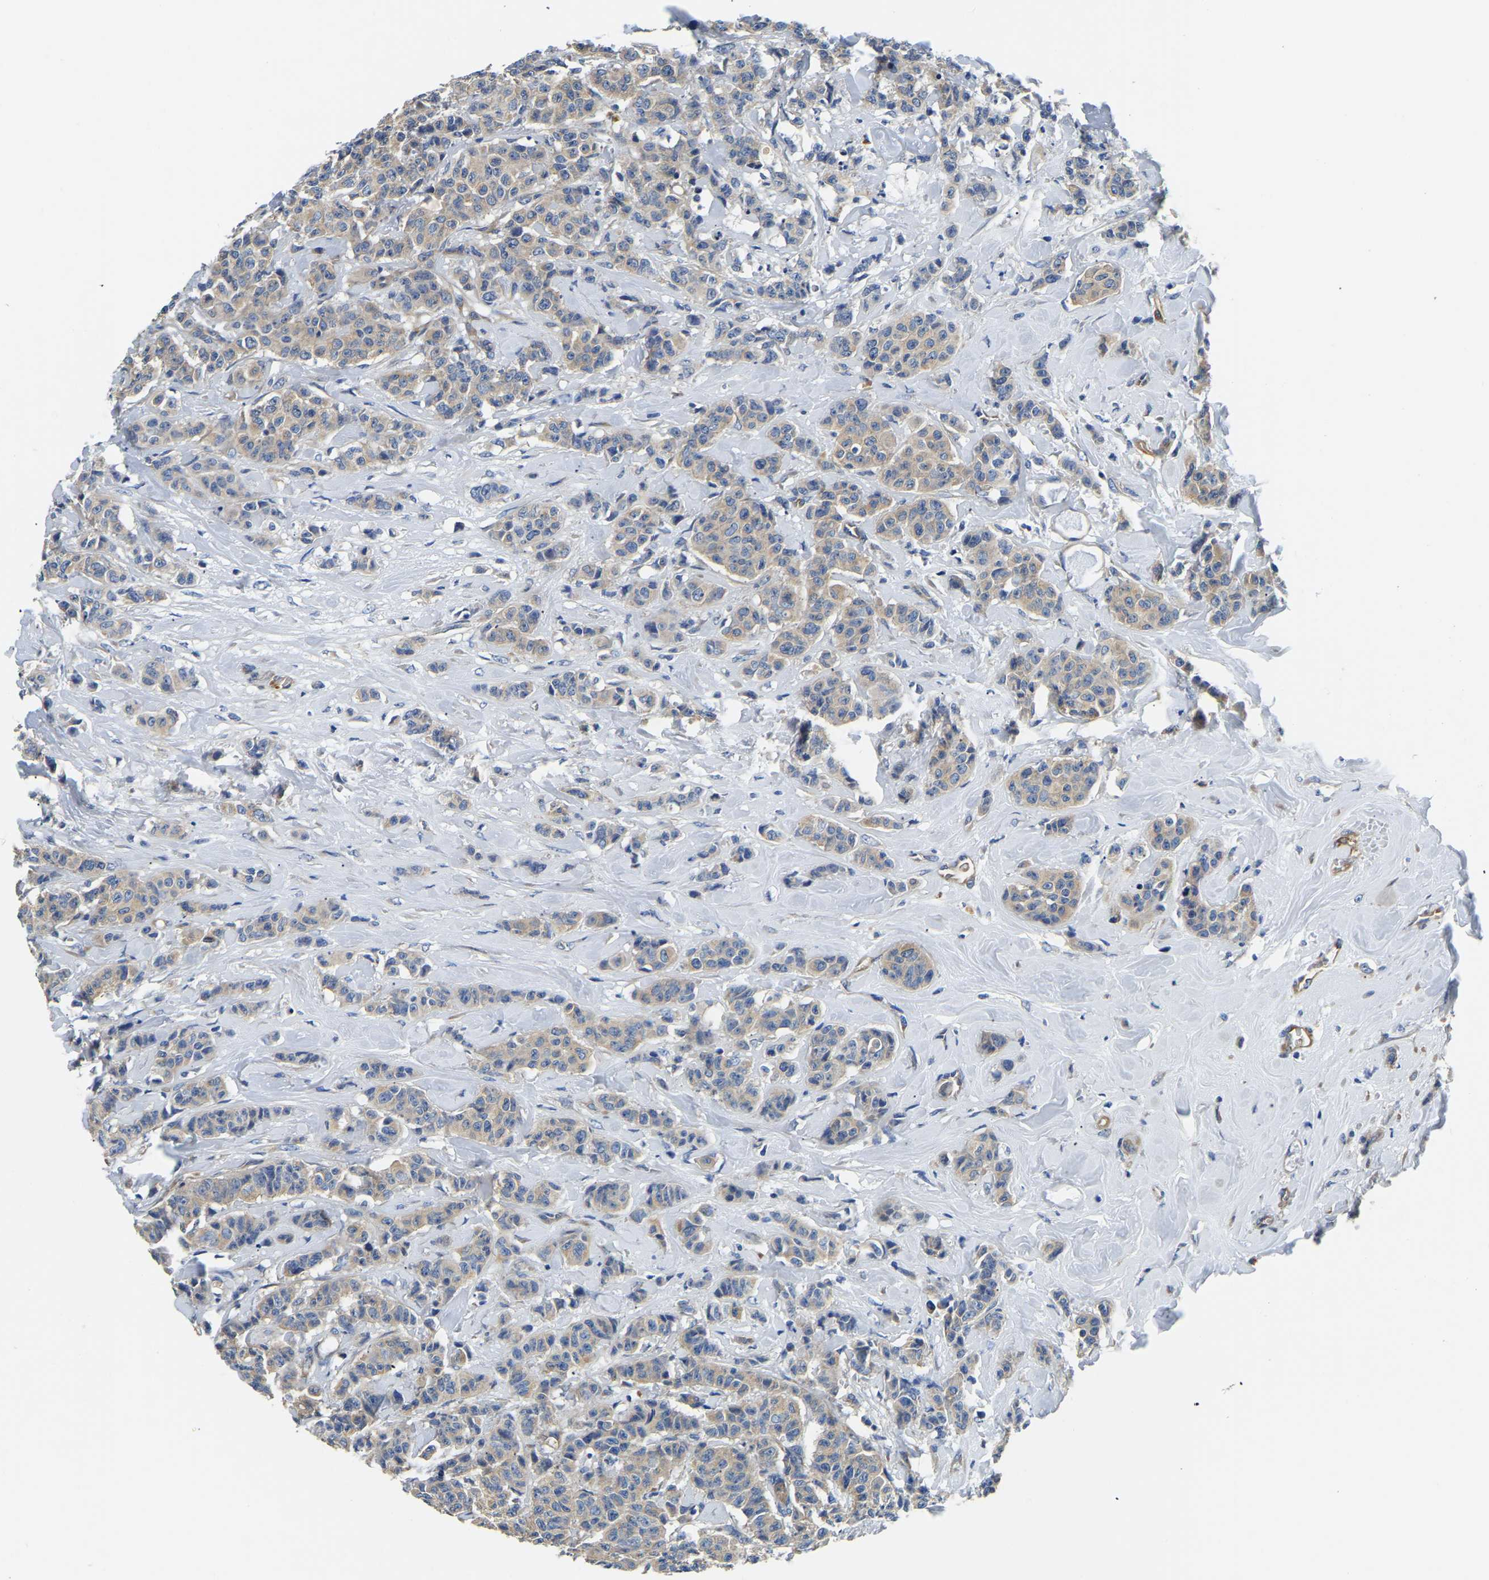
{"staining": {"intensity": "weak", "quantity": ">75%", "location": "cytoplasmic/membranous"}, "tissue": "breast cancer", "cell_type": "Tumor cells", "image_type": "cancer", "snomed": [{"axis": "morphology", "description": "Normal tissue, NOS"}, {"axis": "morphology", "description": "Duct carcinoma"}, {"axis": "topography", "description": "Breast"}], "caption": "IHC image of neoplastic tissue: breast invasive ductal carcinoma stained using immunohistochemistry (IHC) demonstrates low levels of weak protein expression localized specifically in the cytoplasmic/membranous of tumor cells, appearing as a cytoplasmic/membranous brown color.", "gene": "CSDE1", "patient": {"sex": "female", "age": 40}}